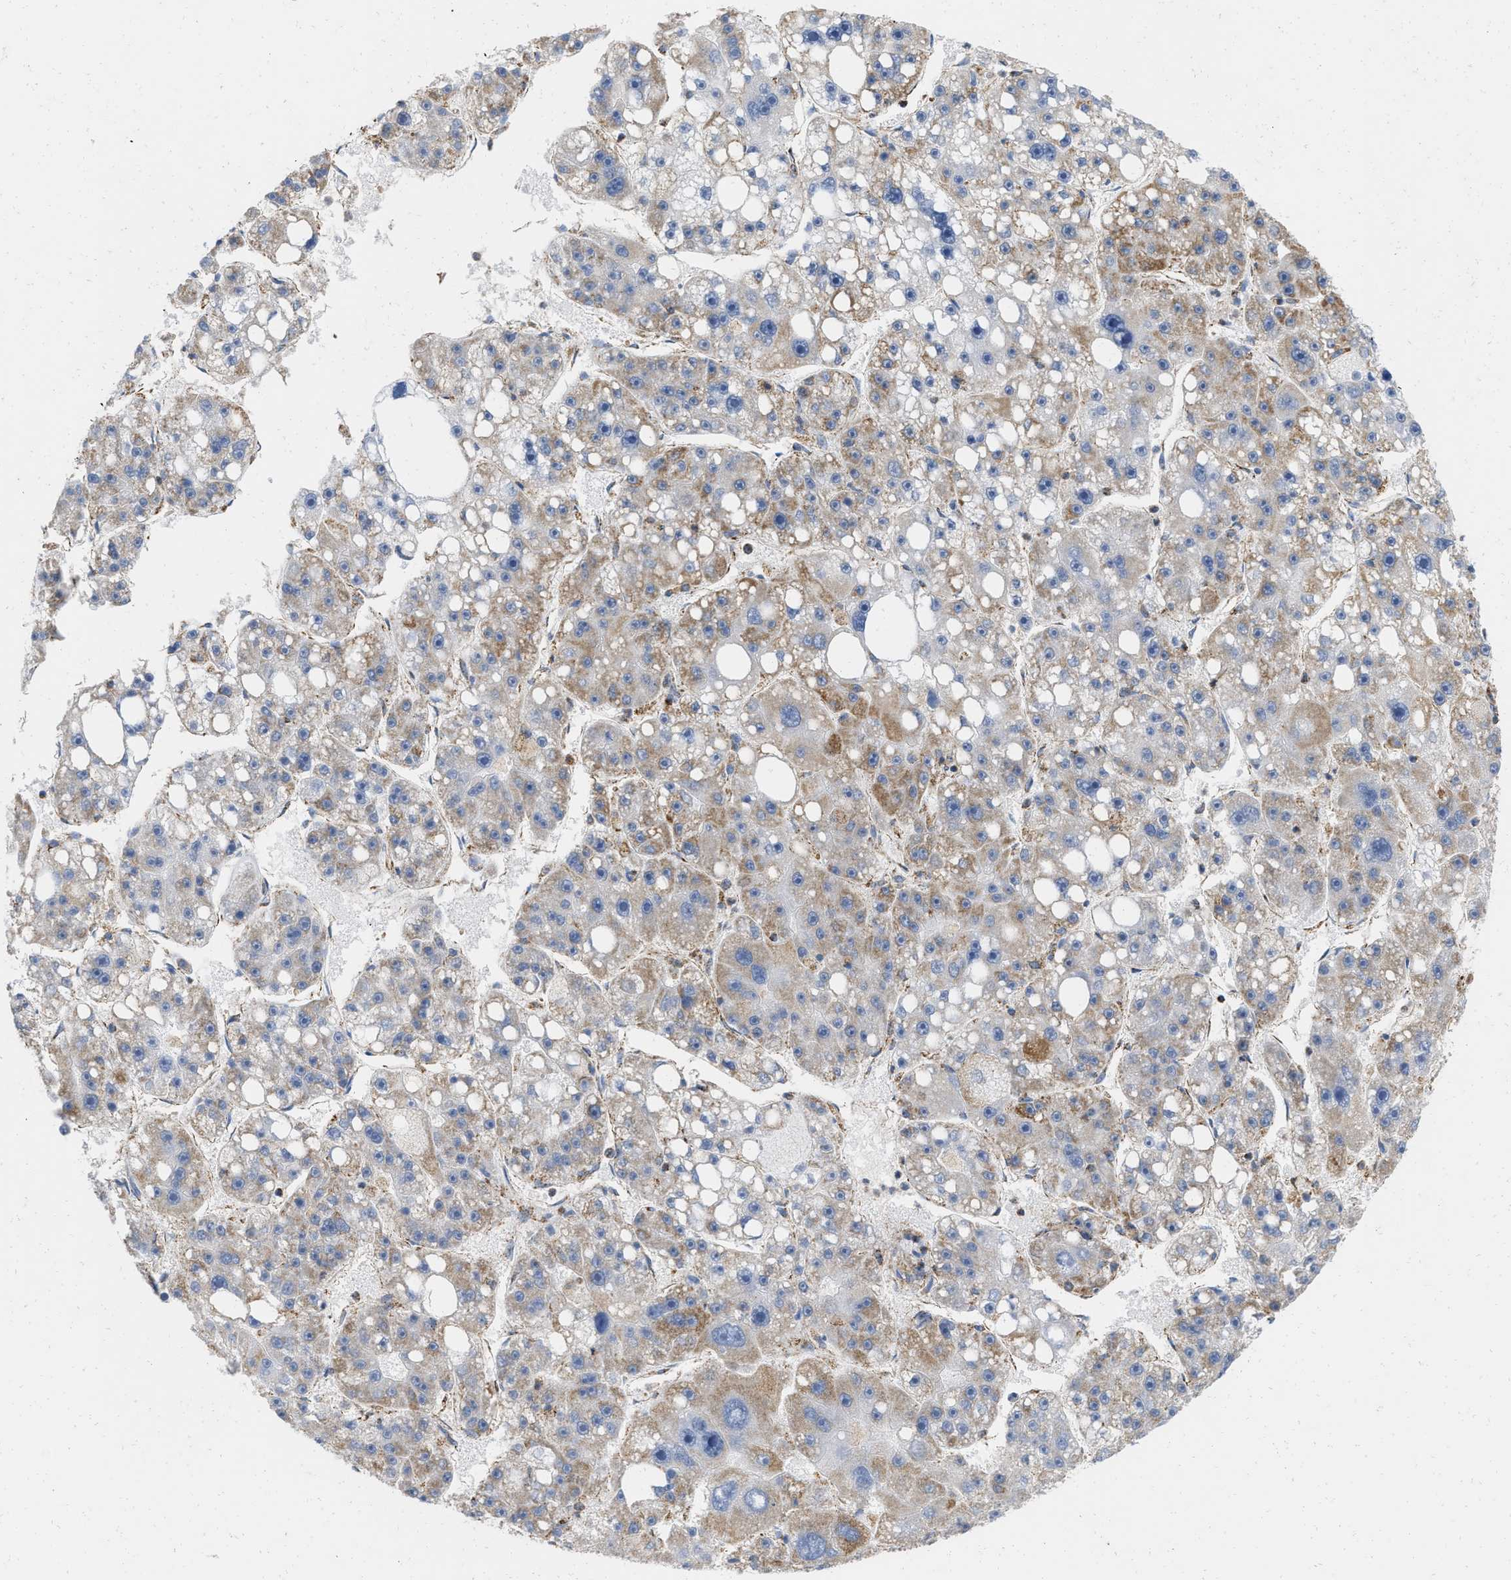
{"staining": {"intensity": "moderate", "quantity": "<25%", "location": "cytoplasmic/membranous"}, "tissue": "liver cancer", "cell_type": "Tumor cells", "image_type": "cancer", "snomed": [{"axis": "morphology", "description": "Carcinoma, Hepatocellular, NOS"}, {"axis": "topography", "description": "Liver"}], "caption": "Moderate cytoplasmic/membranous staining is seen in about <25% of tumor cells in liver cancer (hepatocellular carcinoma). (DAB (3,3'-diaminobenzidine) IHC, brown staining for protein, blue staining for nuclei).", "gene": "GRB10", "patient": {"sex": "female", "age": 61}}